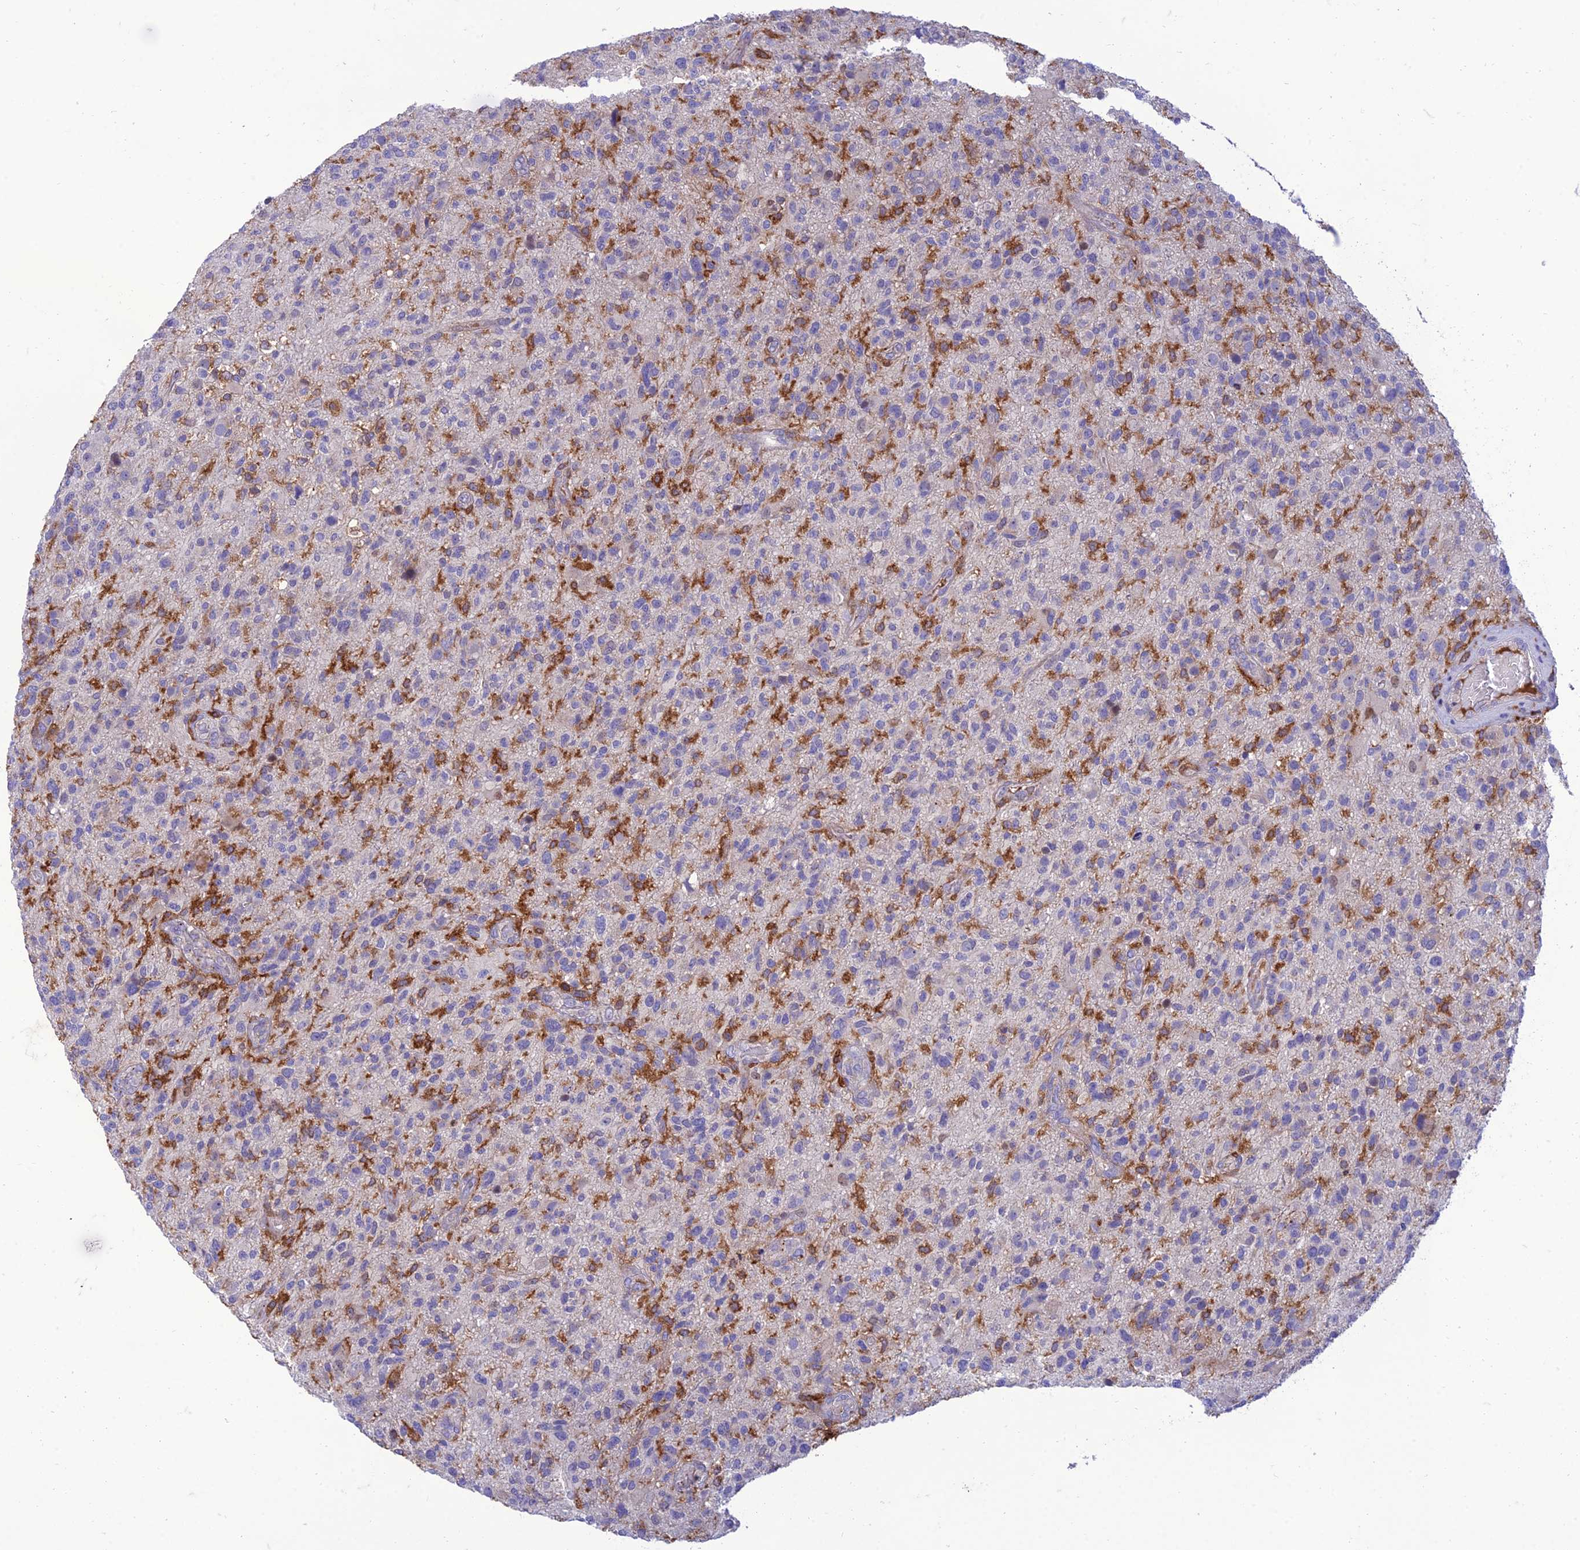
{"staining": {"intensity": "negative", "quantity": "none", "location": "none"}, "tissue": "glioma", "cell_type": "Tumor cells", "image_type": "cancer", "snomed": [{"axis": "morphology", "description": "Glioma, malignant, High grade"}, {"axis": "topography", "description": "Brain"}], "caption": "Histopathology image shows no protein staining in tumor cells of glioma tissue.", "gene": "IRAK3", "patient": {"sex": "male", "age": 47}}